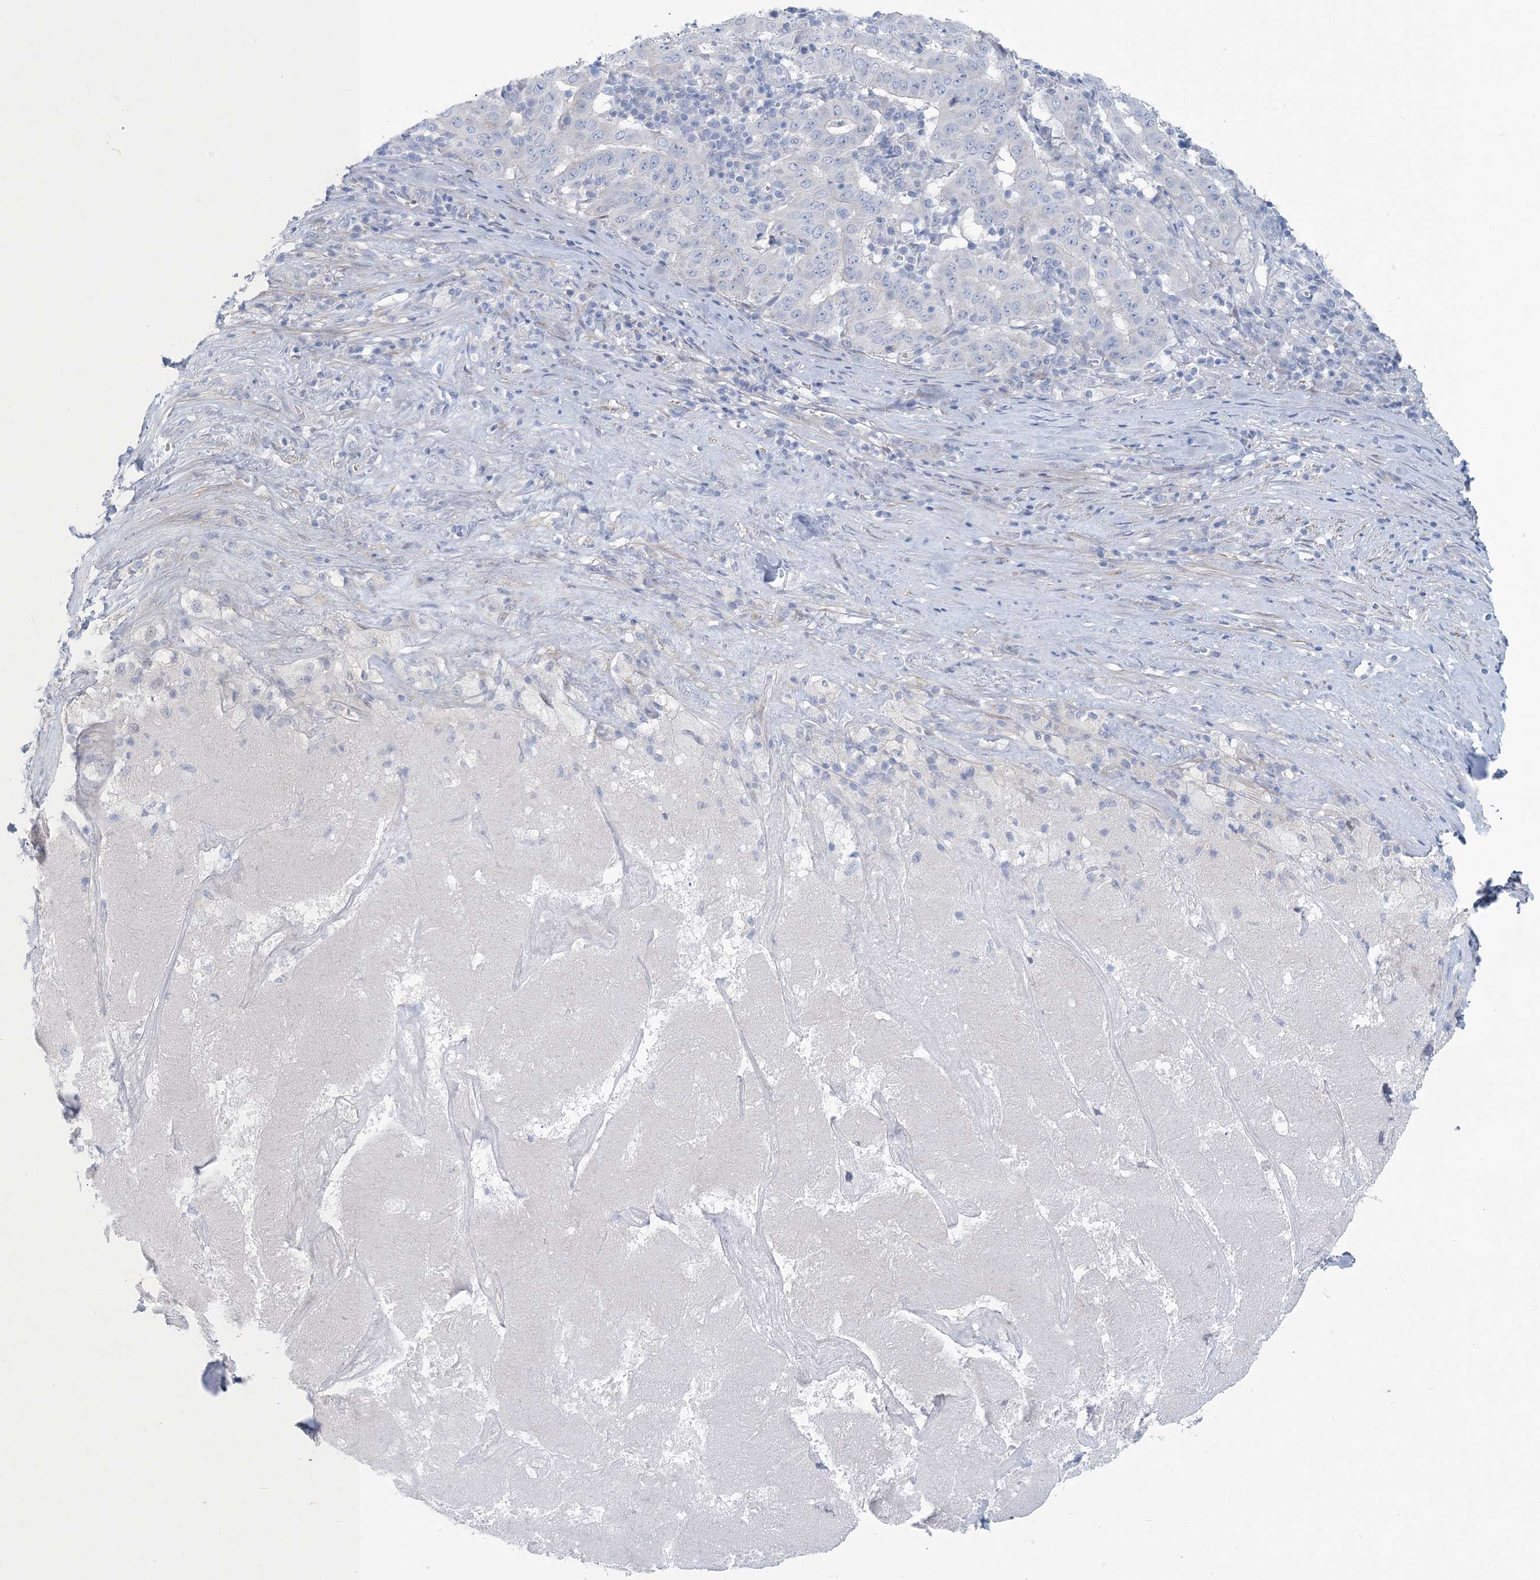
{"staining": {"intensity": "negative", "quantity": "none", "location": "none"}, "tissue": "pancreatic cancer", "cell_type": "Tumor cells", "image_type": "cancer", "snomed": [{"axis": "morphology", "description": "Adenocarcinoma, NOS"}, {"axis": "topography", "description": "Pancreas"}], "caption": "Image shows no significant protein expression in tumor cells of pancreatic adenocarcinoma. The staining is performed using DAB brown chromogen with nuclei counter-stained in using hematoxylin.", "gene": "MOXD1", "patient": {"sex": "male", "age": 63}}